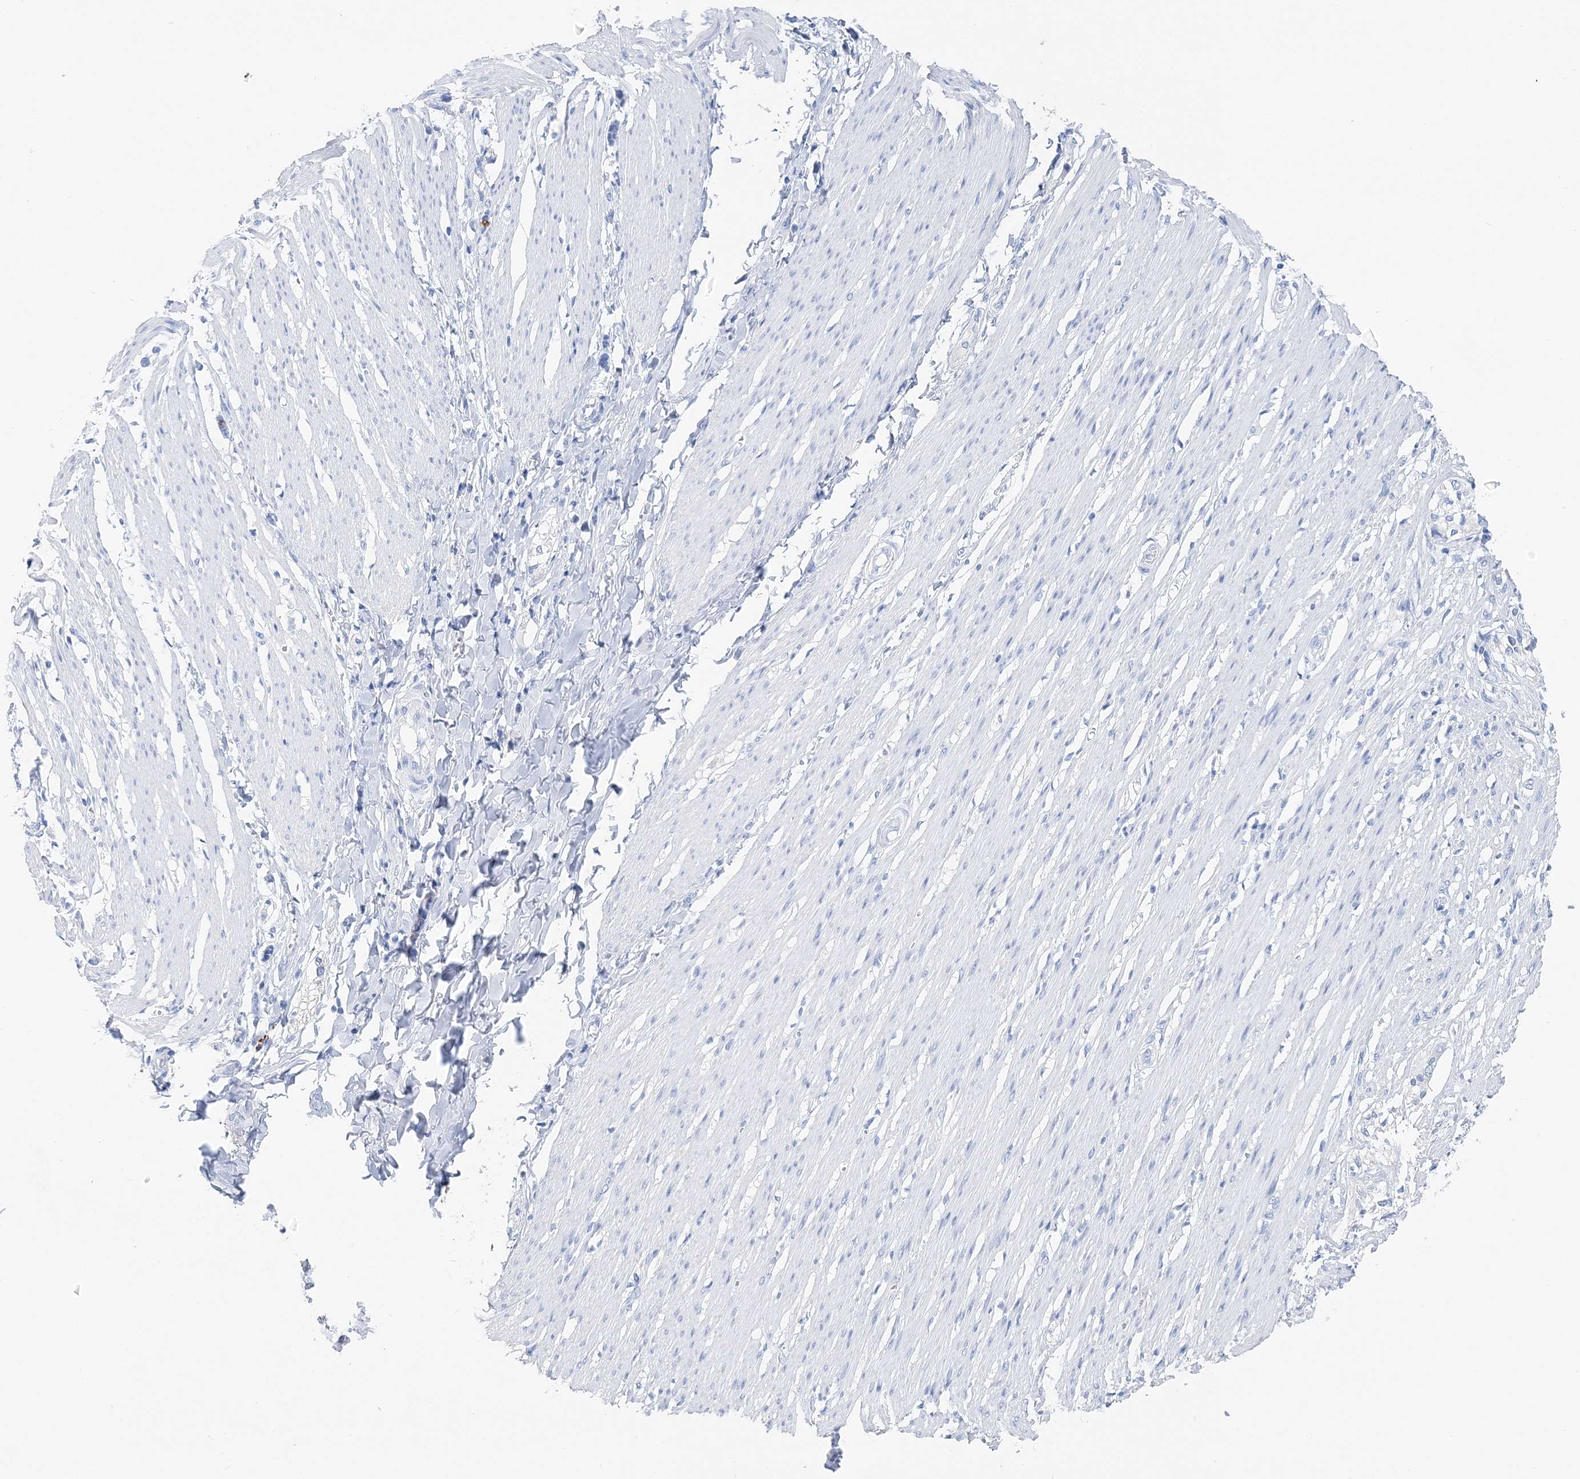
{"staining": {"intensity": "negative", "quantity": "none", "location": "none"}, "tissue": "smooth muscle", "cell_type": "Smooth muscle cells", "image_type": "normal", "snomed": [{"axis": "morphology", "description": "Normal tissue, NOS"}, {"axis": "morphology", "description": "Adenocarcinoma, NOS"}, {"axis": "topography", "description": "Colon"}, {"axis": "topography", "description": "Peripheral nerve tissue"}], "caption": "A micrograph of smooth muscle stained for a protein demonstrates no brown staining in smooth muscle cells. (Brightfield microscopy of DAB IHC at high magnification).", "gene": "TSPYL6", "patient": {"sex": "male", "age": 14}}